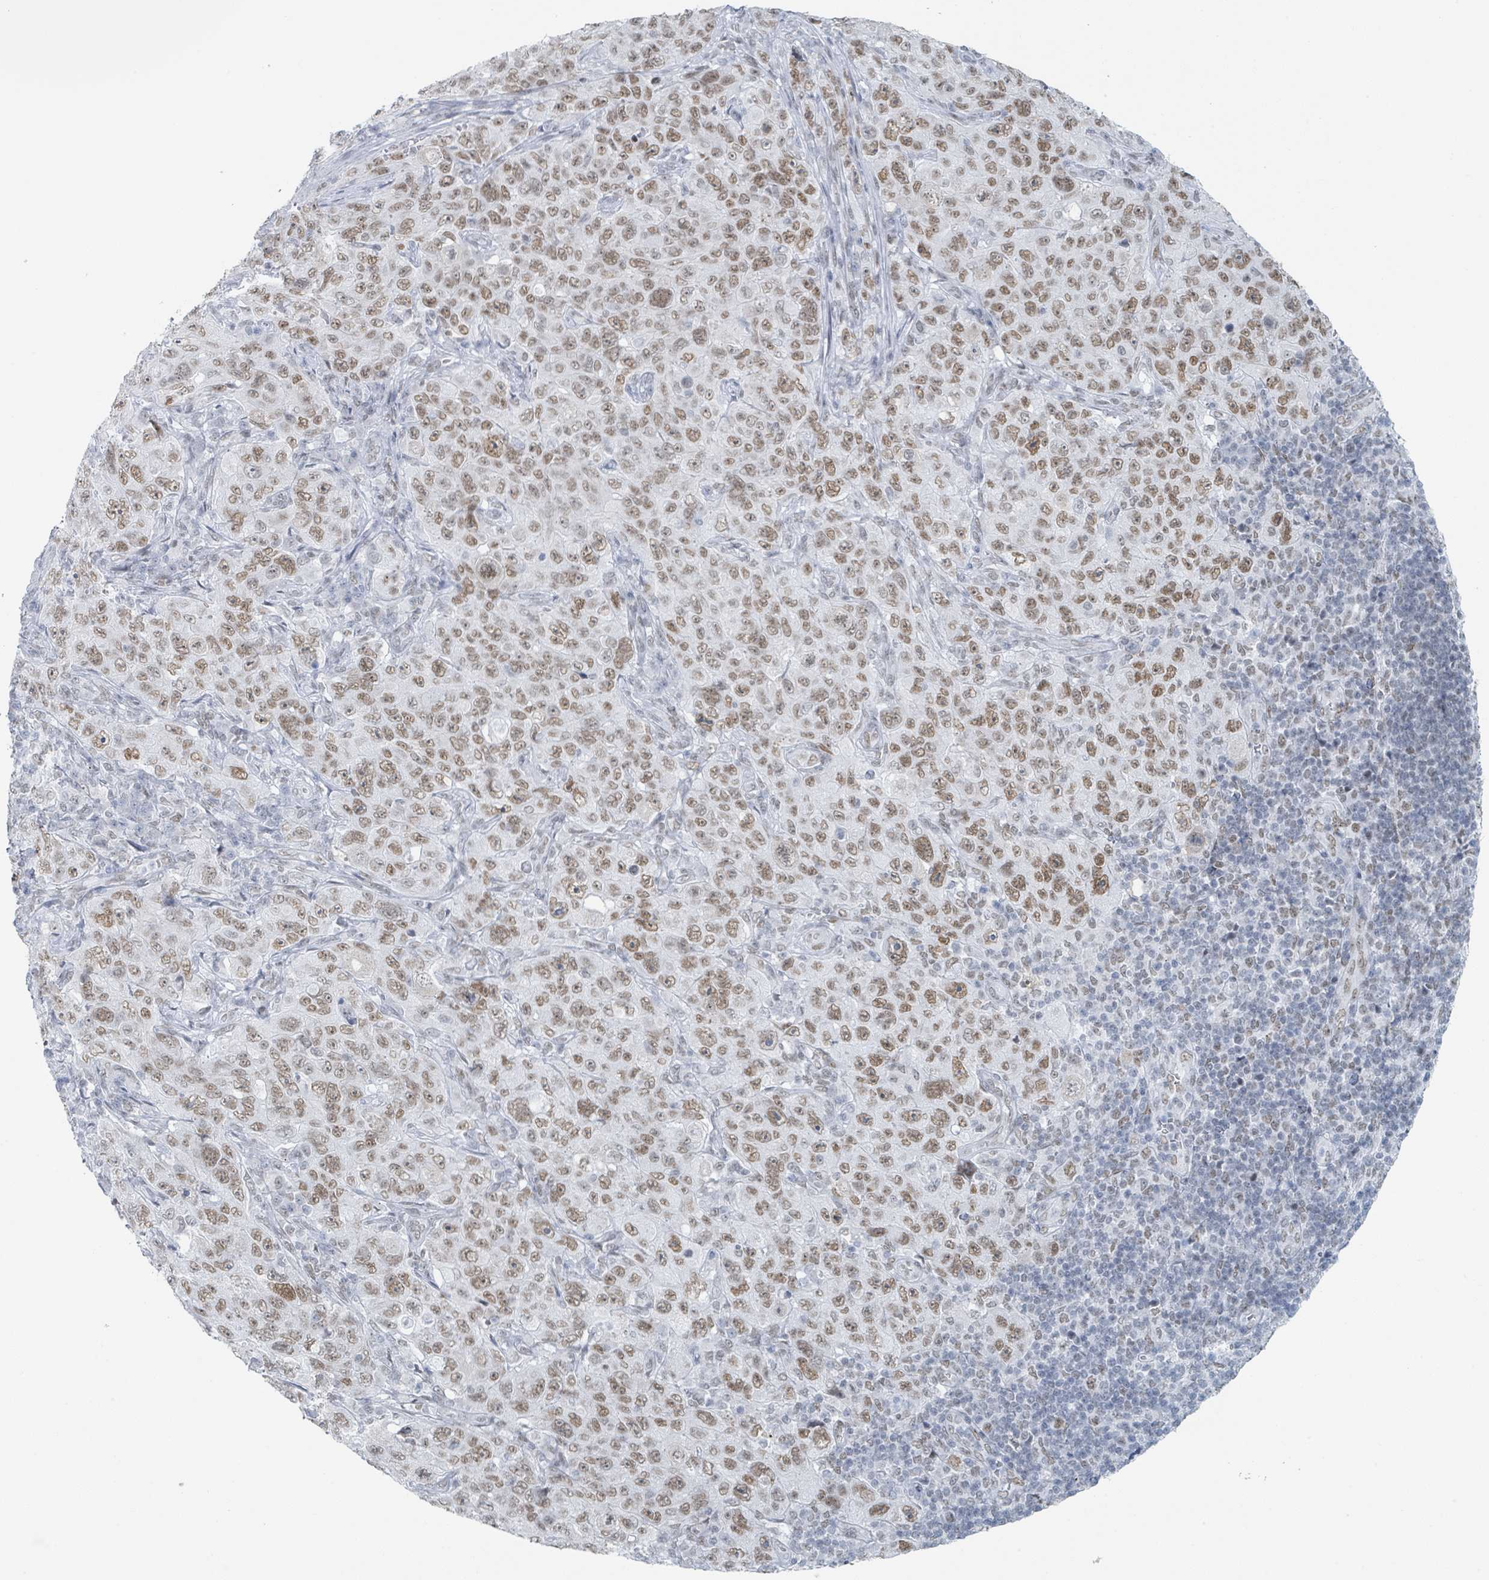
{"staining": {"intensity": "moderate", "quantity": ">75%", "location": "nuclear"}, "tissue": "pancreatic cancer", "cell_type": "Tumor cells", "image_type": "cancer", "snomed": [{"axis": "morphology", "description": "Adenocarcinoma, NOS"}, {"axis": "topography", "description": "Pancreas"}], "caption": "There is medium levels of moderate nuclear expression in tumor cells of pancreatic adenocarcinoma, as demonstrated by immunohistochemical staining (brown color).", "gene": "EHMT2", "patient": {"sex": "male", "age": 68}}